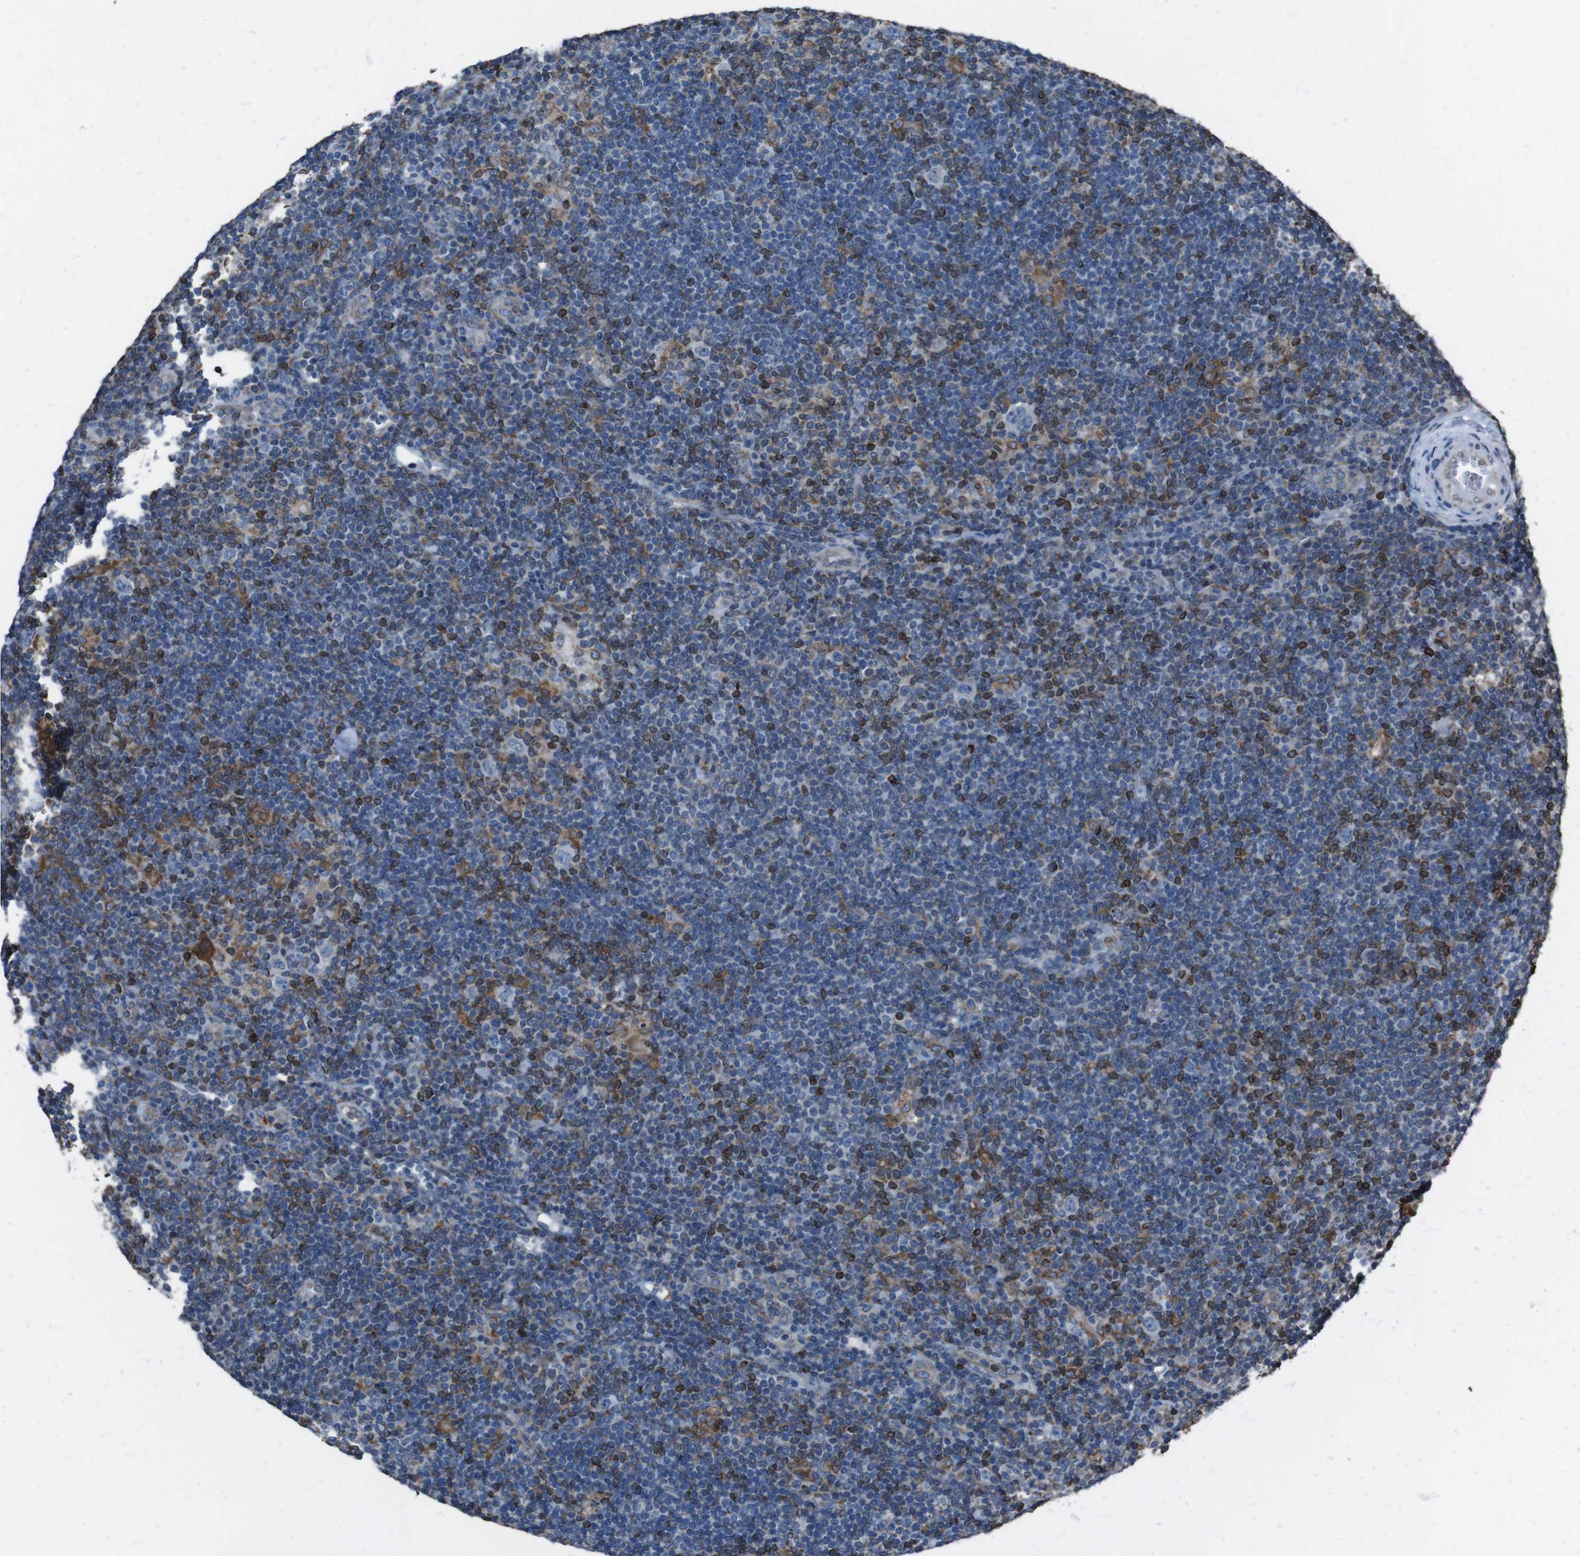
{"staining": {"intensity": "negative", "quantity": "none", "location": "none"}, "tissue": "lymphoma", "cell_type": "Tumor cells", "image_type": "cancer", "snomed": [{"axis": "morphology", "description": "Hodgkin's disease, NOS"}, {"axis": "topography", "description": "Lymph node"}], "caption": "Tumor cells show no significant expression in lymphoma.", "gene": "APMAP", "patient": {"sex": "female", "age": 57}}